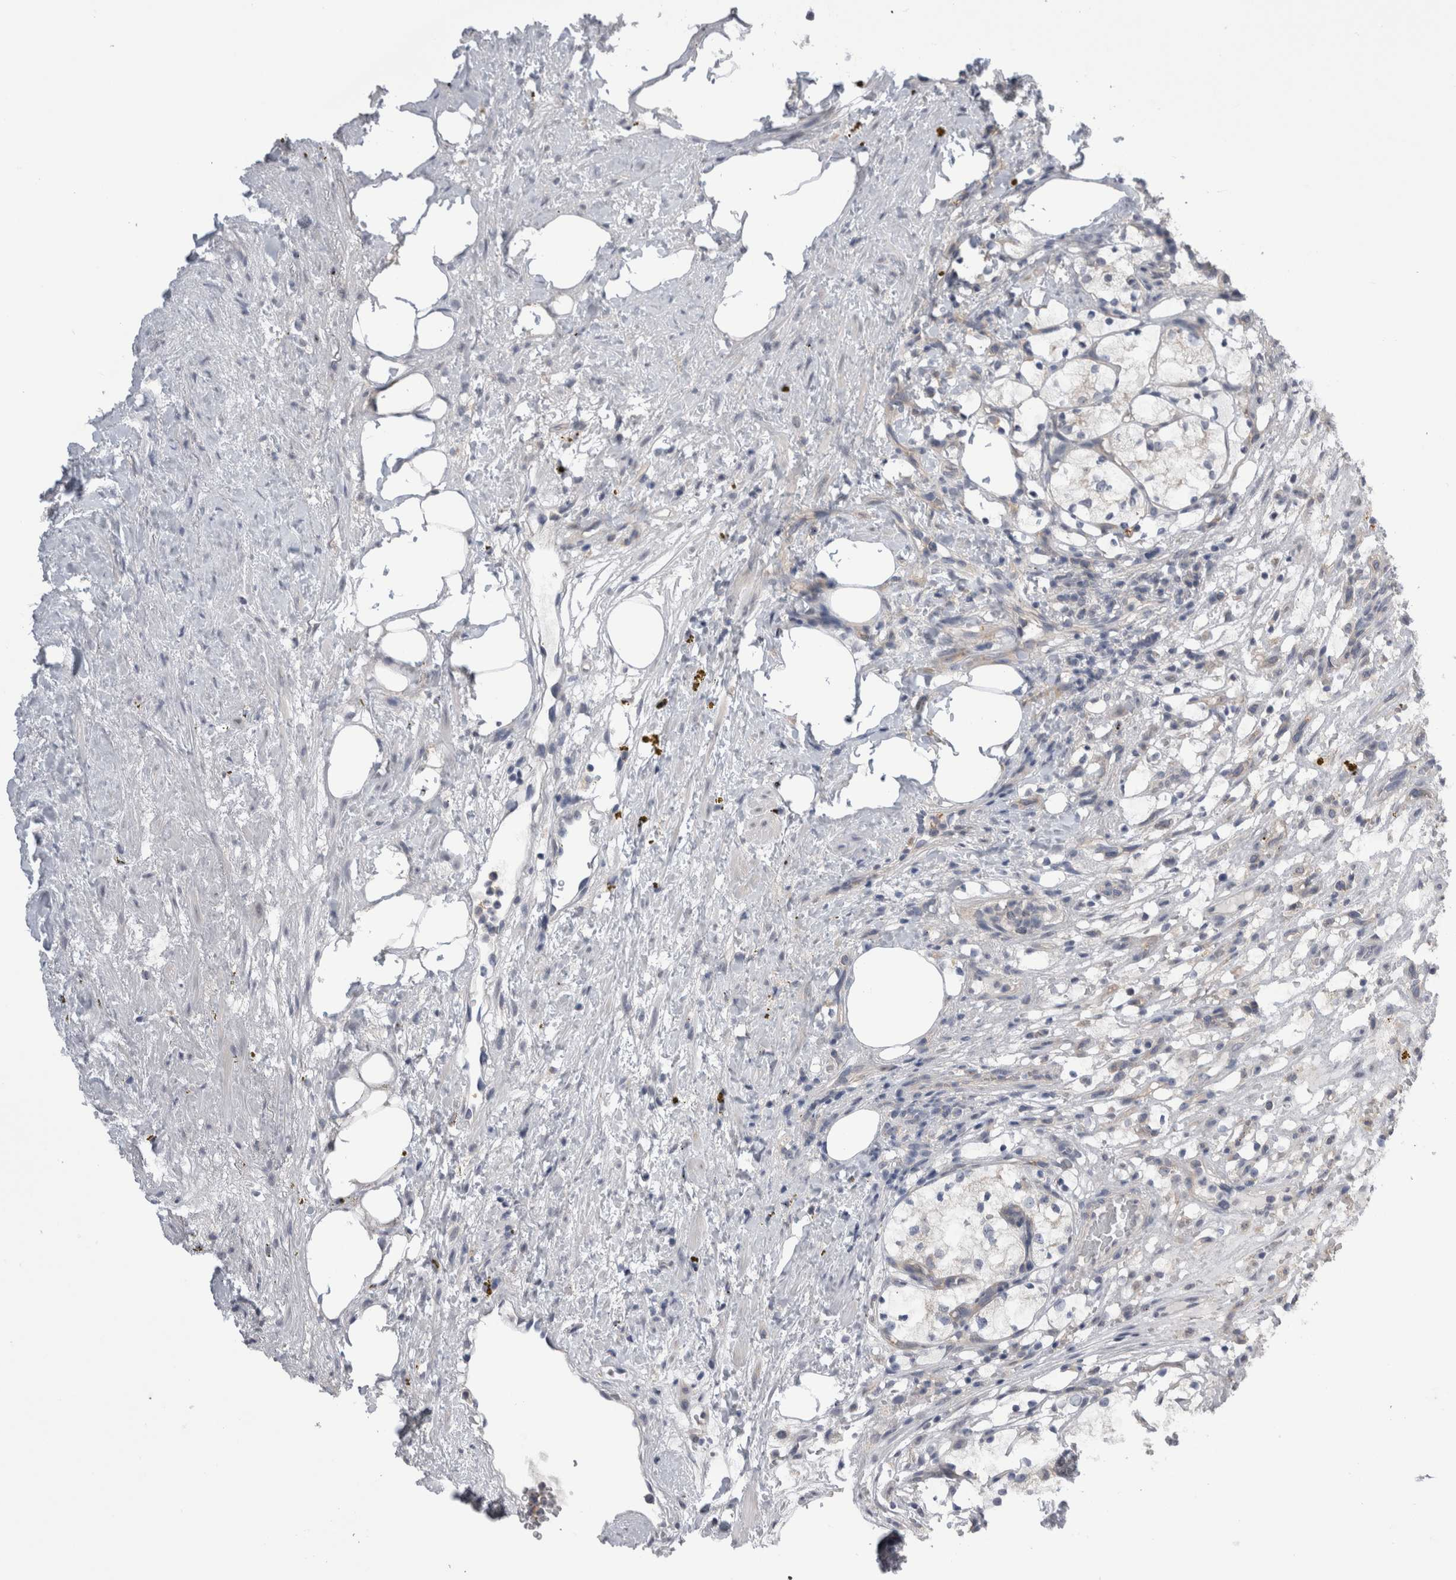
{"staining": {"intensity": "negative", "quantity": "none", "location": "none"}, "tissue": "renal cancer", "cell_type": "Tumor cells", "image_type": "cancer", "snomed": [{"axis": "morphology", "description": "Adenocarcinoma, NOS"}, {"axis": "topography", "description": "Kidney"}], "caption": "This is an IHC histopathology image of human renal cancer (adenocarcinoma). There is no staining in tumor cells.", "gene": "ARHGAP29", "patient": {"sex": "female", "age": 69}}